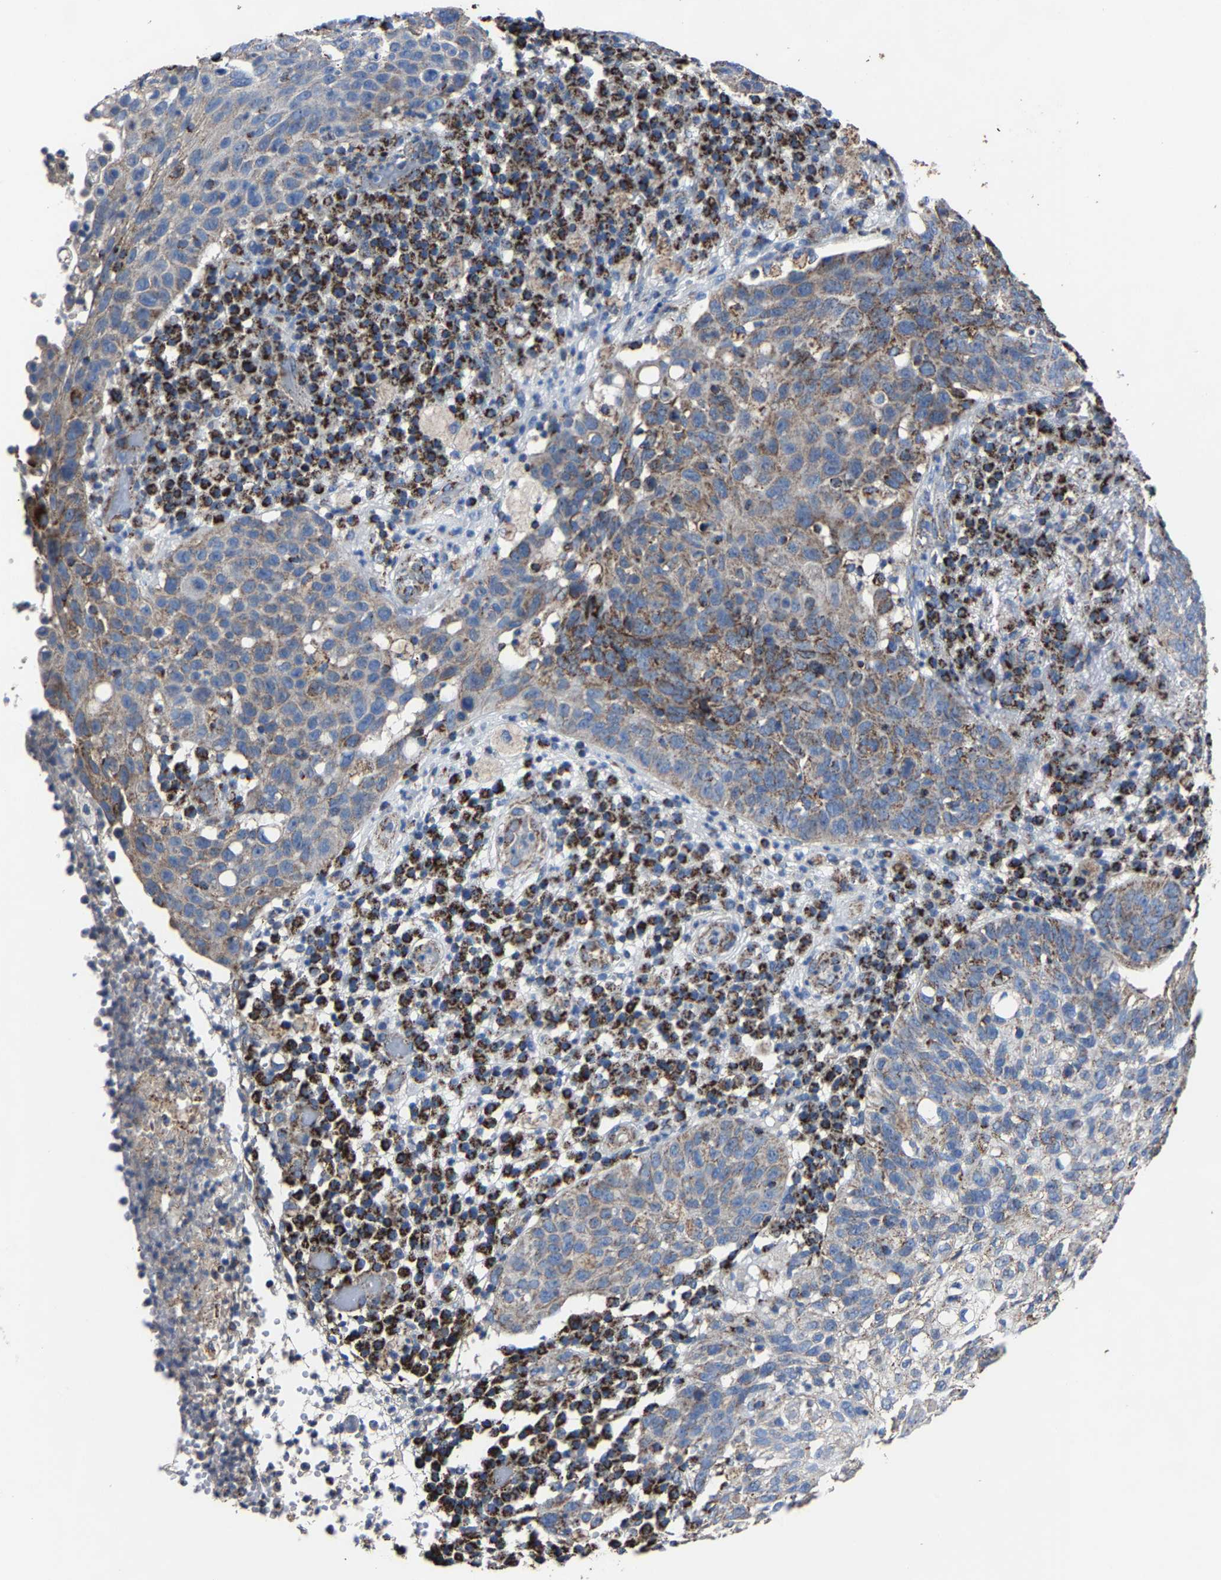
{"staining": {"intensity": "strong", "quantity": "25%-75%", "location": "cytoplasmic/membranous"}, "tissue": "skin cancer", "cell_type": "Tumor cells", "image_type": "cancer", "snomed": [{"axis": "morphology", "description": "Squamous cell carcinoma in situ, NOS"}, {"axis": "morphology", "description": "Squamous cell carcinoma, NOS"}, {"axis": "topography", "description": "Skin"}], "caption": "The photomicrograph demonstrates staining of squamous cell carcinoma in situ (skin), revealing strong cytoplasmic/membranous protein expression (brown color) within tumor cells. The staining is performed using DAB brown chromogen to label protein expression. The nuclei are counter-stained blue using hematoxylin.", "gene": "NDUFV3", "patient": {"sex": "male", "age": 93}}